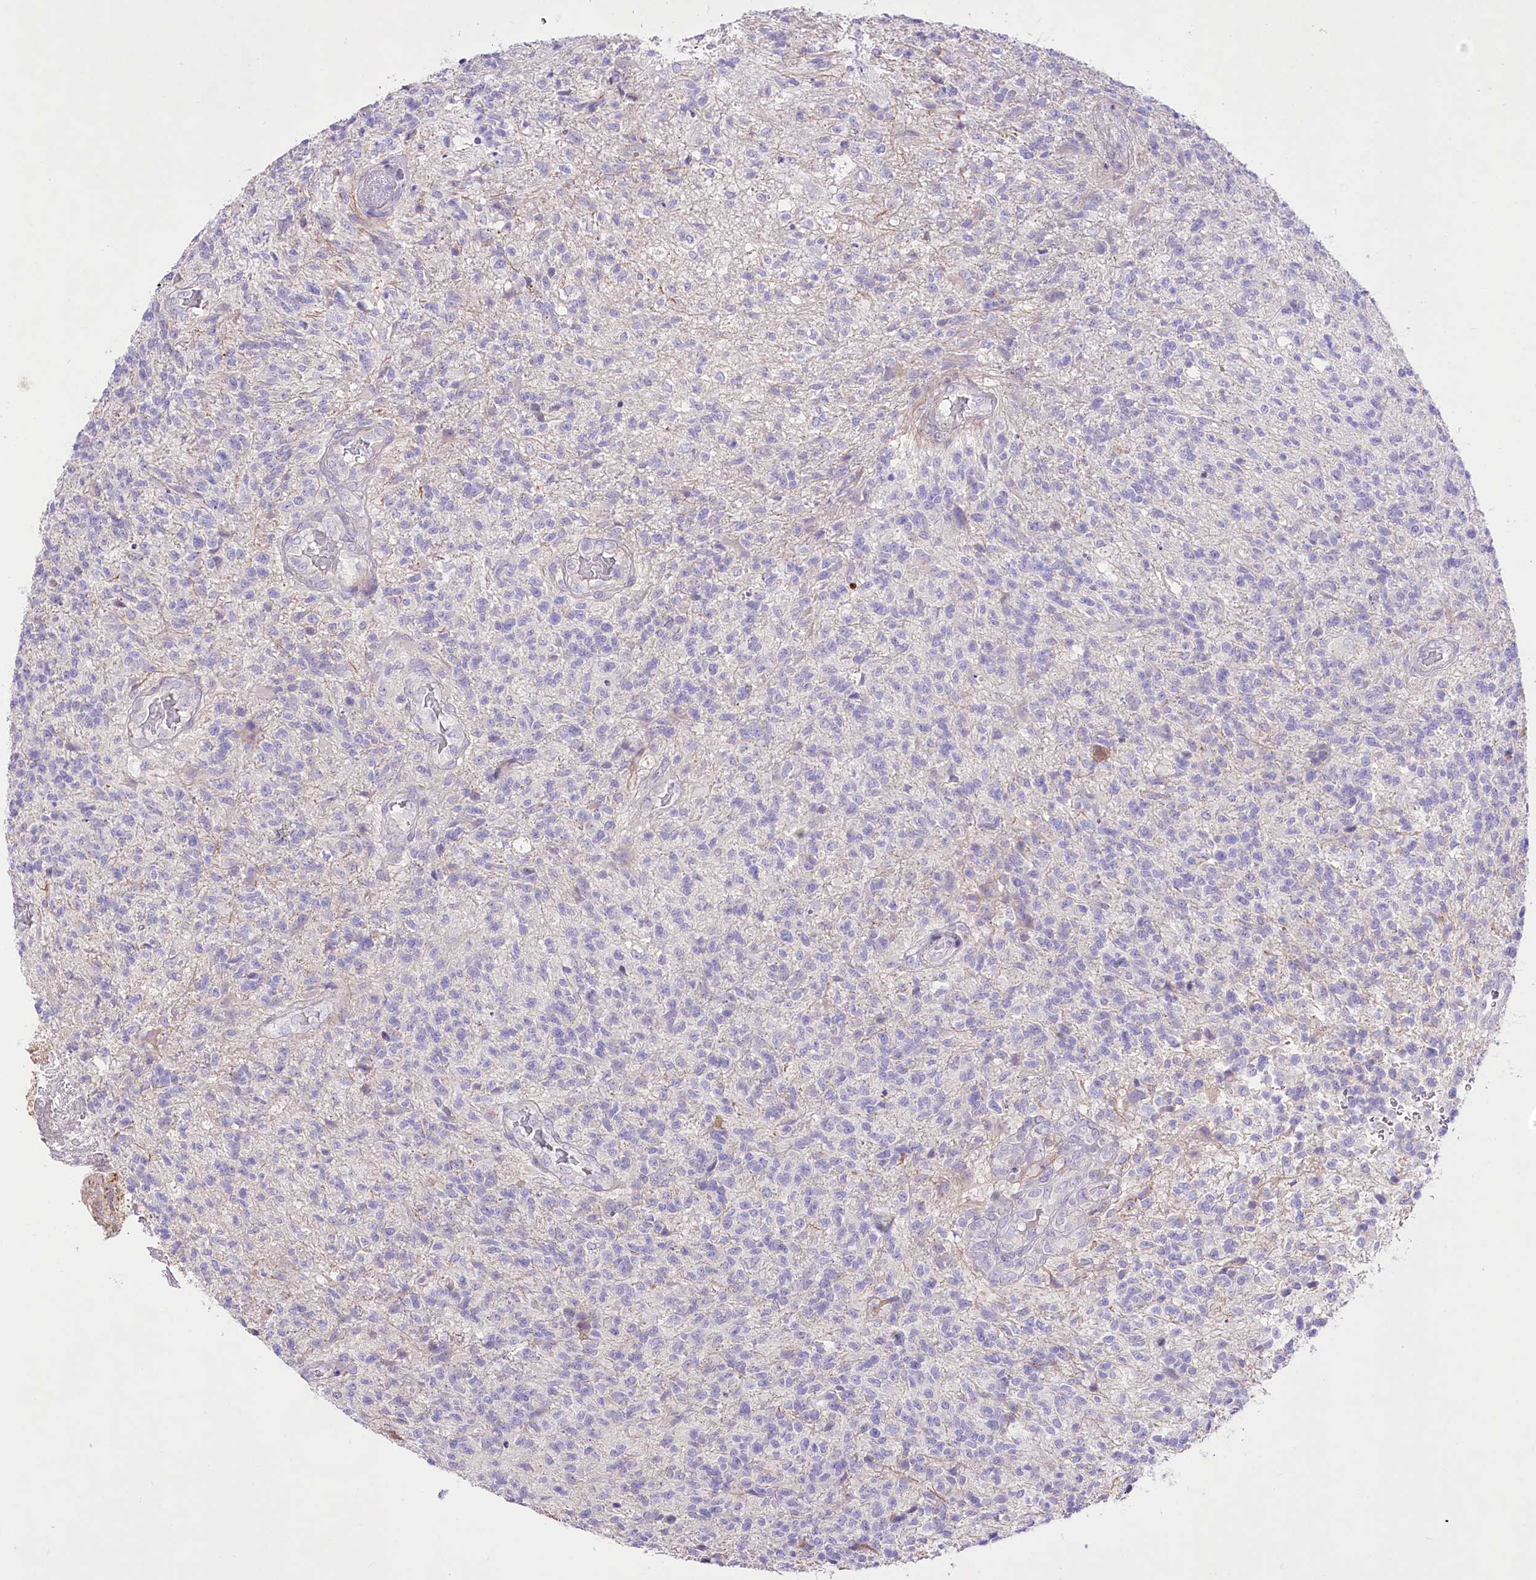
{"staining": {"intensity": "negative", "quantity": "none", "location": "none"}, "tissue": "glioma", "cell_type": "Tumor cells", "image_type": "cancer", "snomed": [{"axis": "morphology", "description": "Glioma, malignant, High grade"}, {"axis": "topography", "description": "Brain"}], "caption": "IHC histopathology image of glioma stained for a protein (brown), which shows no expression in tumor cells. (IHC, brightfield microscopy, high magnification).", "gene": "LRRC14B", "patient": {"sex": "male", "age": 56}}